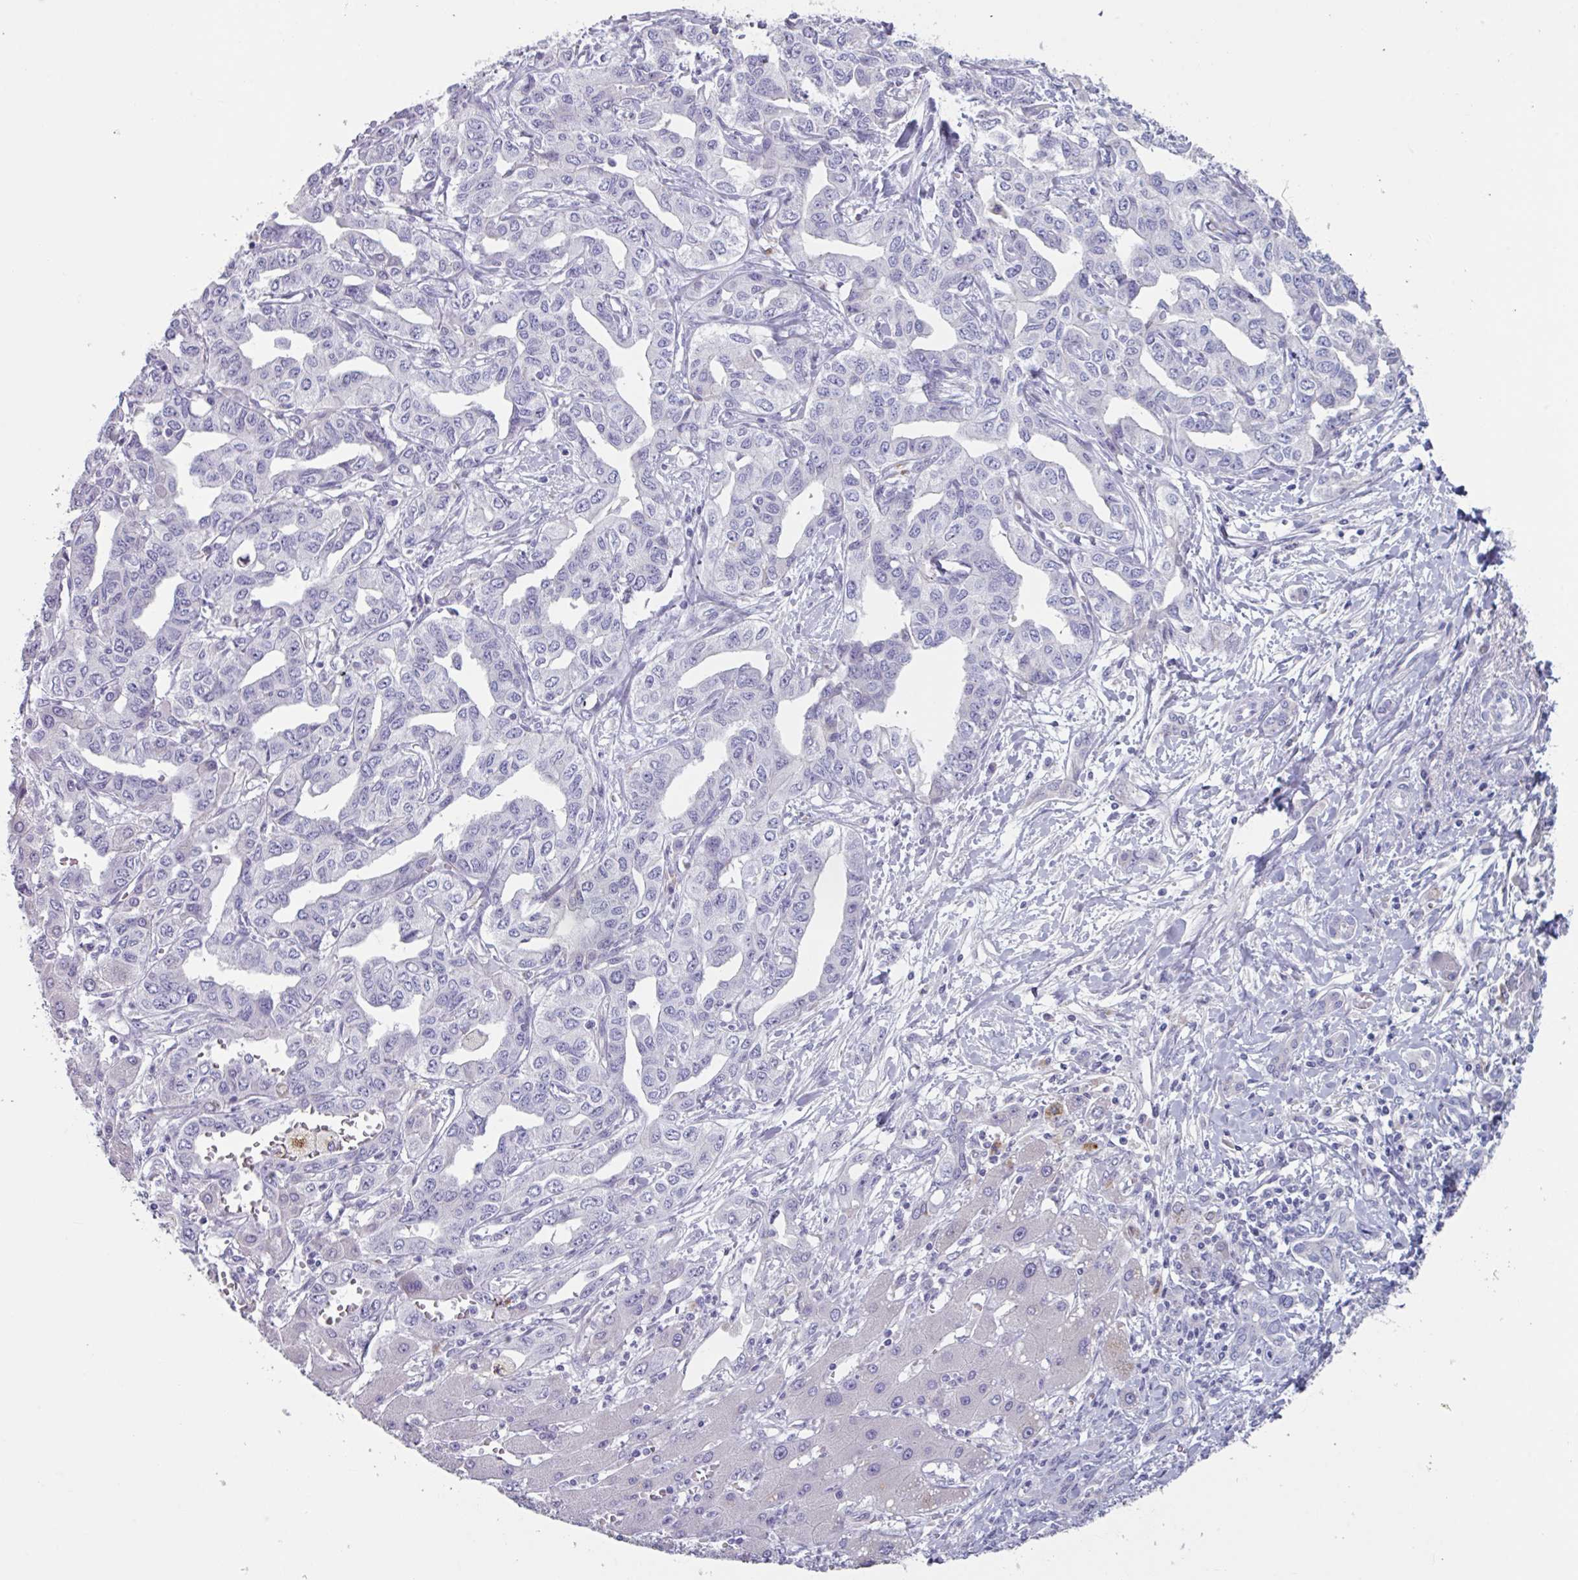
{"staining": {"intensity": "negative", "quantity": "none", "location": "none"}, "tissue": "liver cancer", "cell_type": "Tumor cells", "image_type": "cancer", "snomed": [{"axis": "morphology", "description": "Cholangiocarcinoma"}, {"axis": "topography", "description": "Liver"}], "caption": "IHC histopathology image of neoplastic tissue: liver cancer stained with DAB shows no significant protein positivity in tumor cells. (DAB immunohistochemistry, high magnification).", "gene": "OR2T10", "patient": {"sex": "male", "age": 59}}